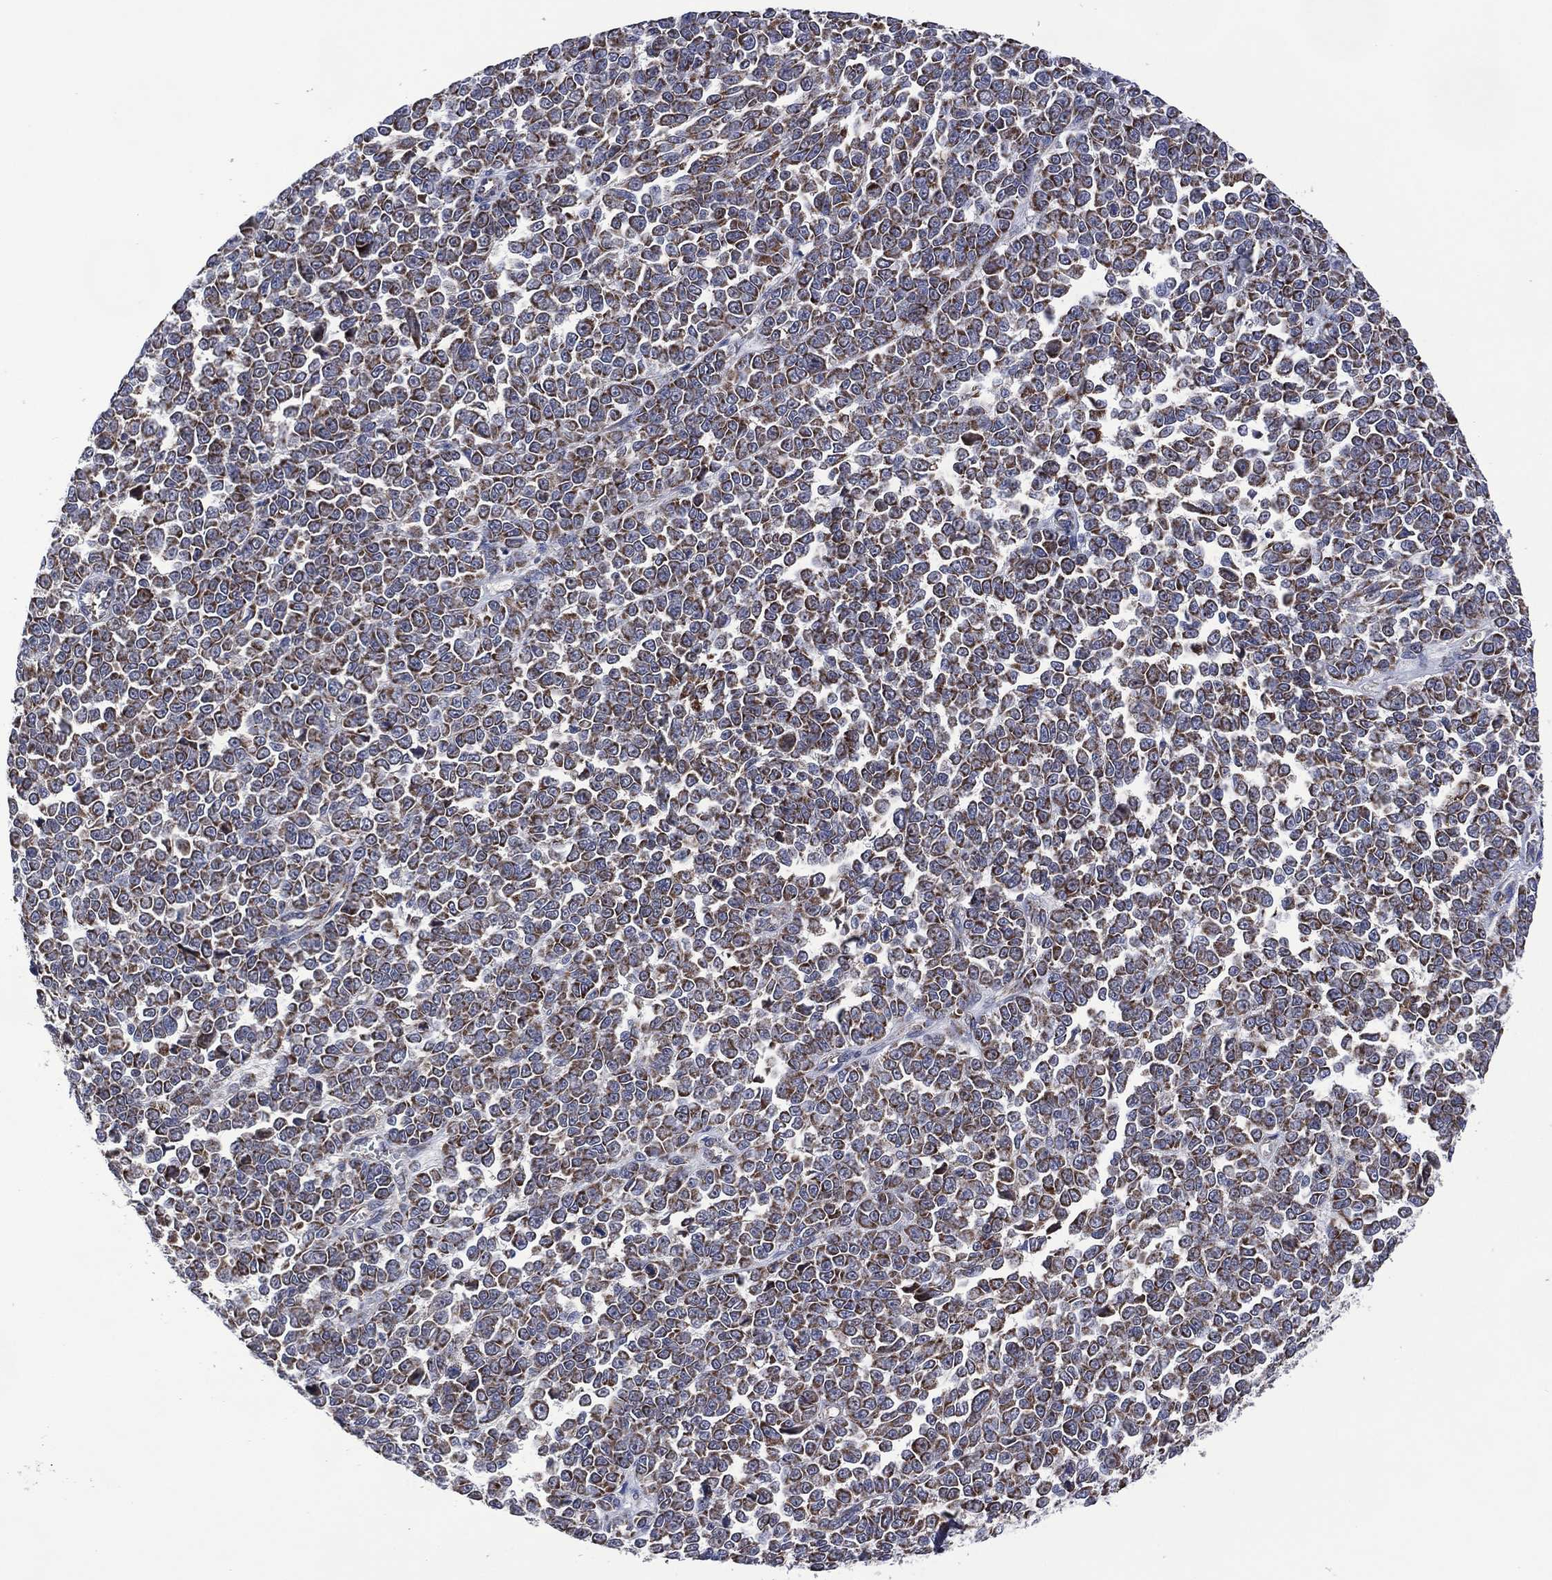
{"staining": {"intensity": "strong", "quantity": "25%-75%", "location": "cytoplasmic/membranous"}, "tissue": "melanoma", "cell_type": "Tumor cells", "image_type": "cancer", "snomed": [{"axis": "morphology", "description": "Malignant melanoma, NOS"}, {"axis": "topography", "description": "Skin"}], "caption": "The micrograph shows staining of melanoma, revealing strong cytoplasmic/membranous protein positivity (brown color) within tumor cells. The protein is stained brown, and the nuclei are stained in blue (DAB (3,3'-diaminobenzidine) IHC with brightfield microscopy, high magnification).", "gene": "HTD2", "patient": {"sex": "female", "age": 95}}